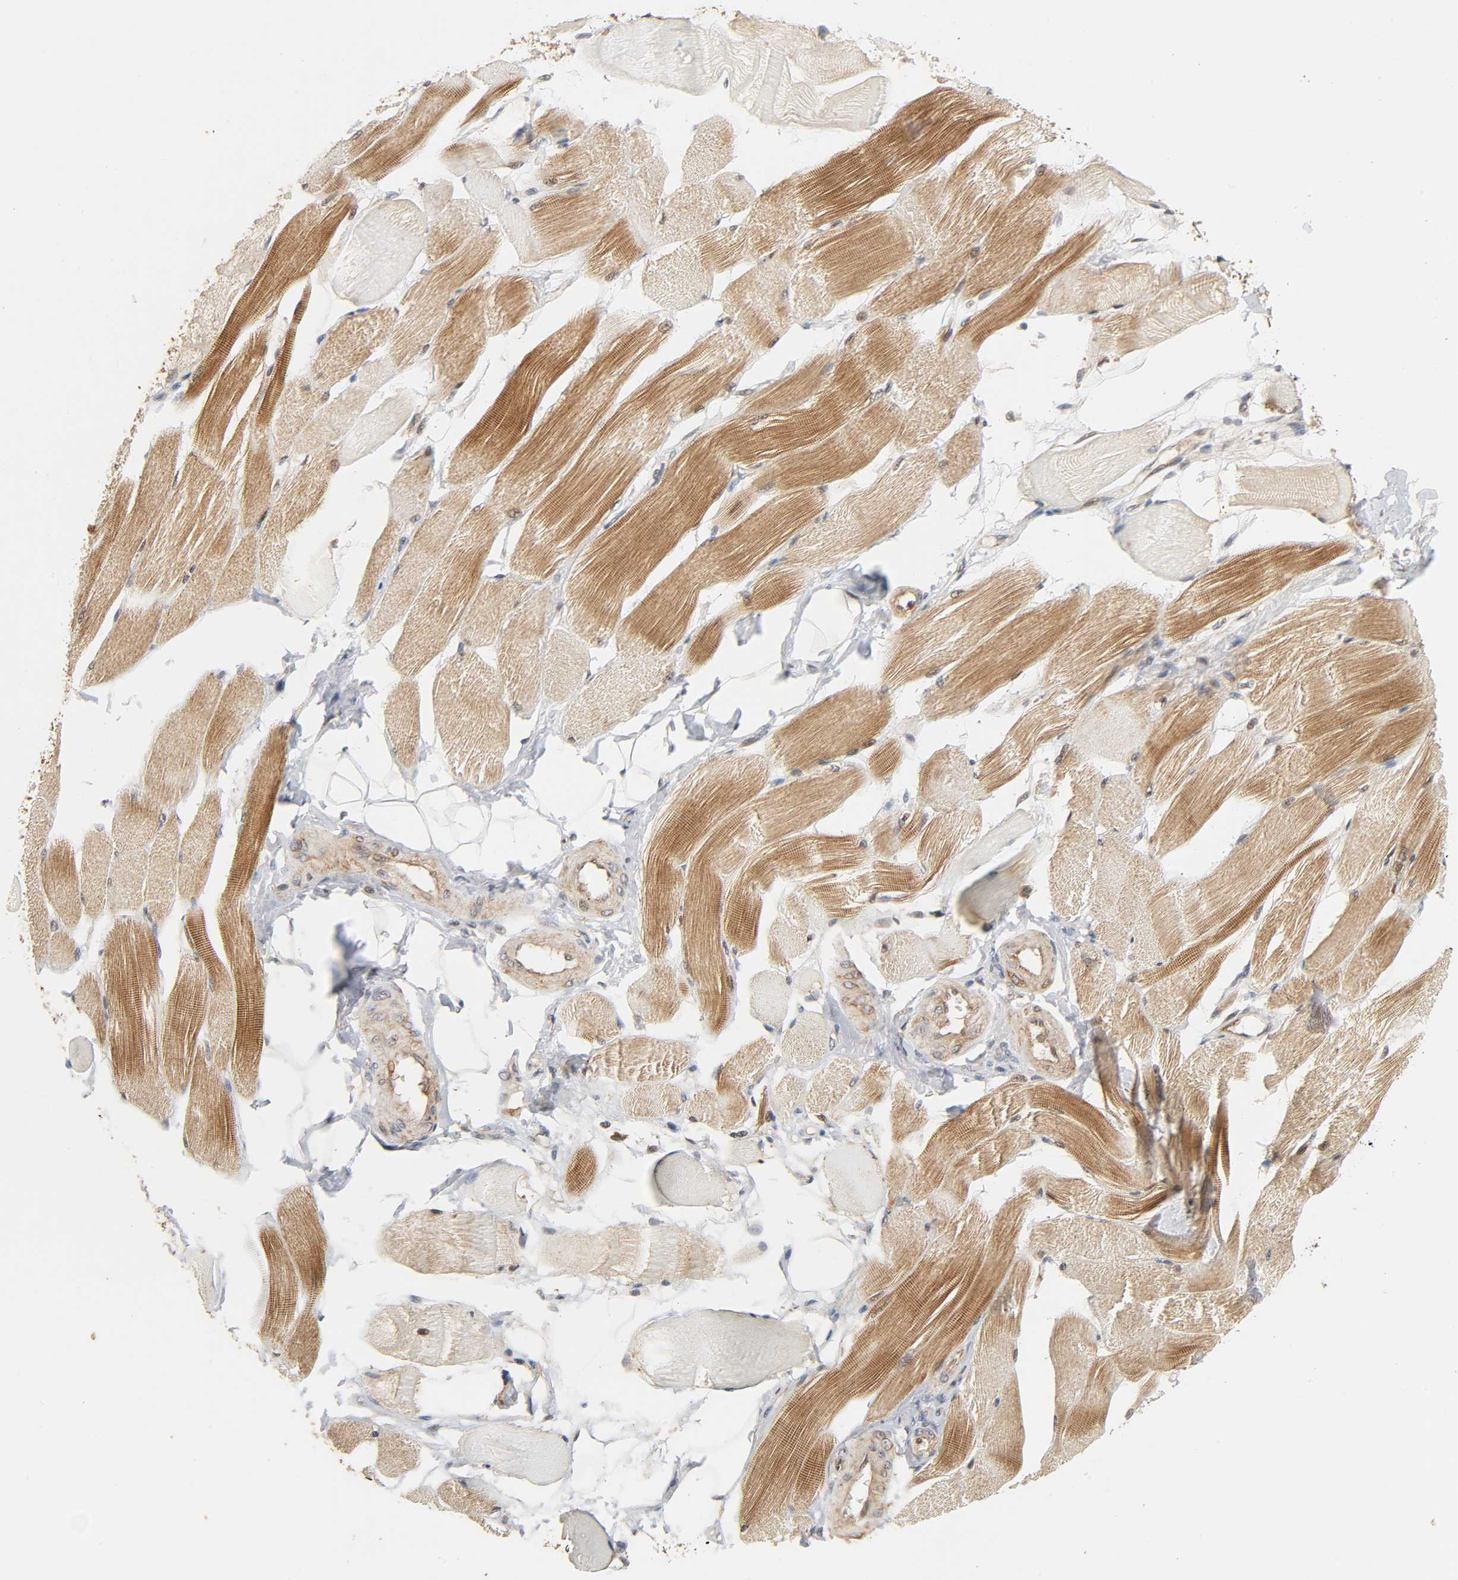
{"staining": {"intensity": "moderate", "quantity": ">75%", "location": "cytoplasmic/membranous,nuclear"}, "tissue": "skeletal muscle", "cell_type": "Myocytes", "image_type": "normal", "snomed": [{"axis": "morphology", "description": "Normal tissue, NOS"}, {"axis": "topography", "description": "Skeletal muscle"}, {"axis": "topography", "description": "Peripheral nerve tissue"}], "caption": "A high-resolution photomicrograph shows immunohistochemistry (IHC) staining of normal skeletal muscle, which shows moderate cytoplasmic/membranous,nuclear positivity in approximately >75% of myocytes. (IHC, brightfield microscopy, high magnification).", "gene": "NEMF", "patient": {"sex": "female", "age": 84}}